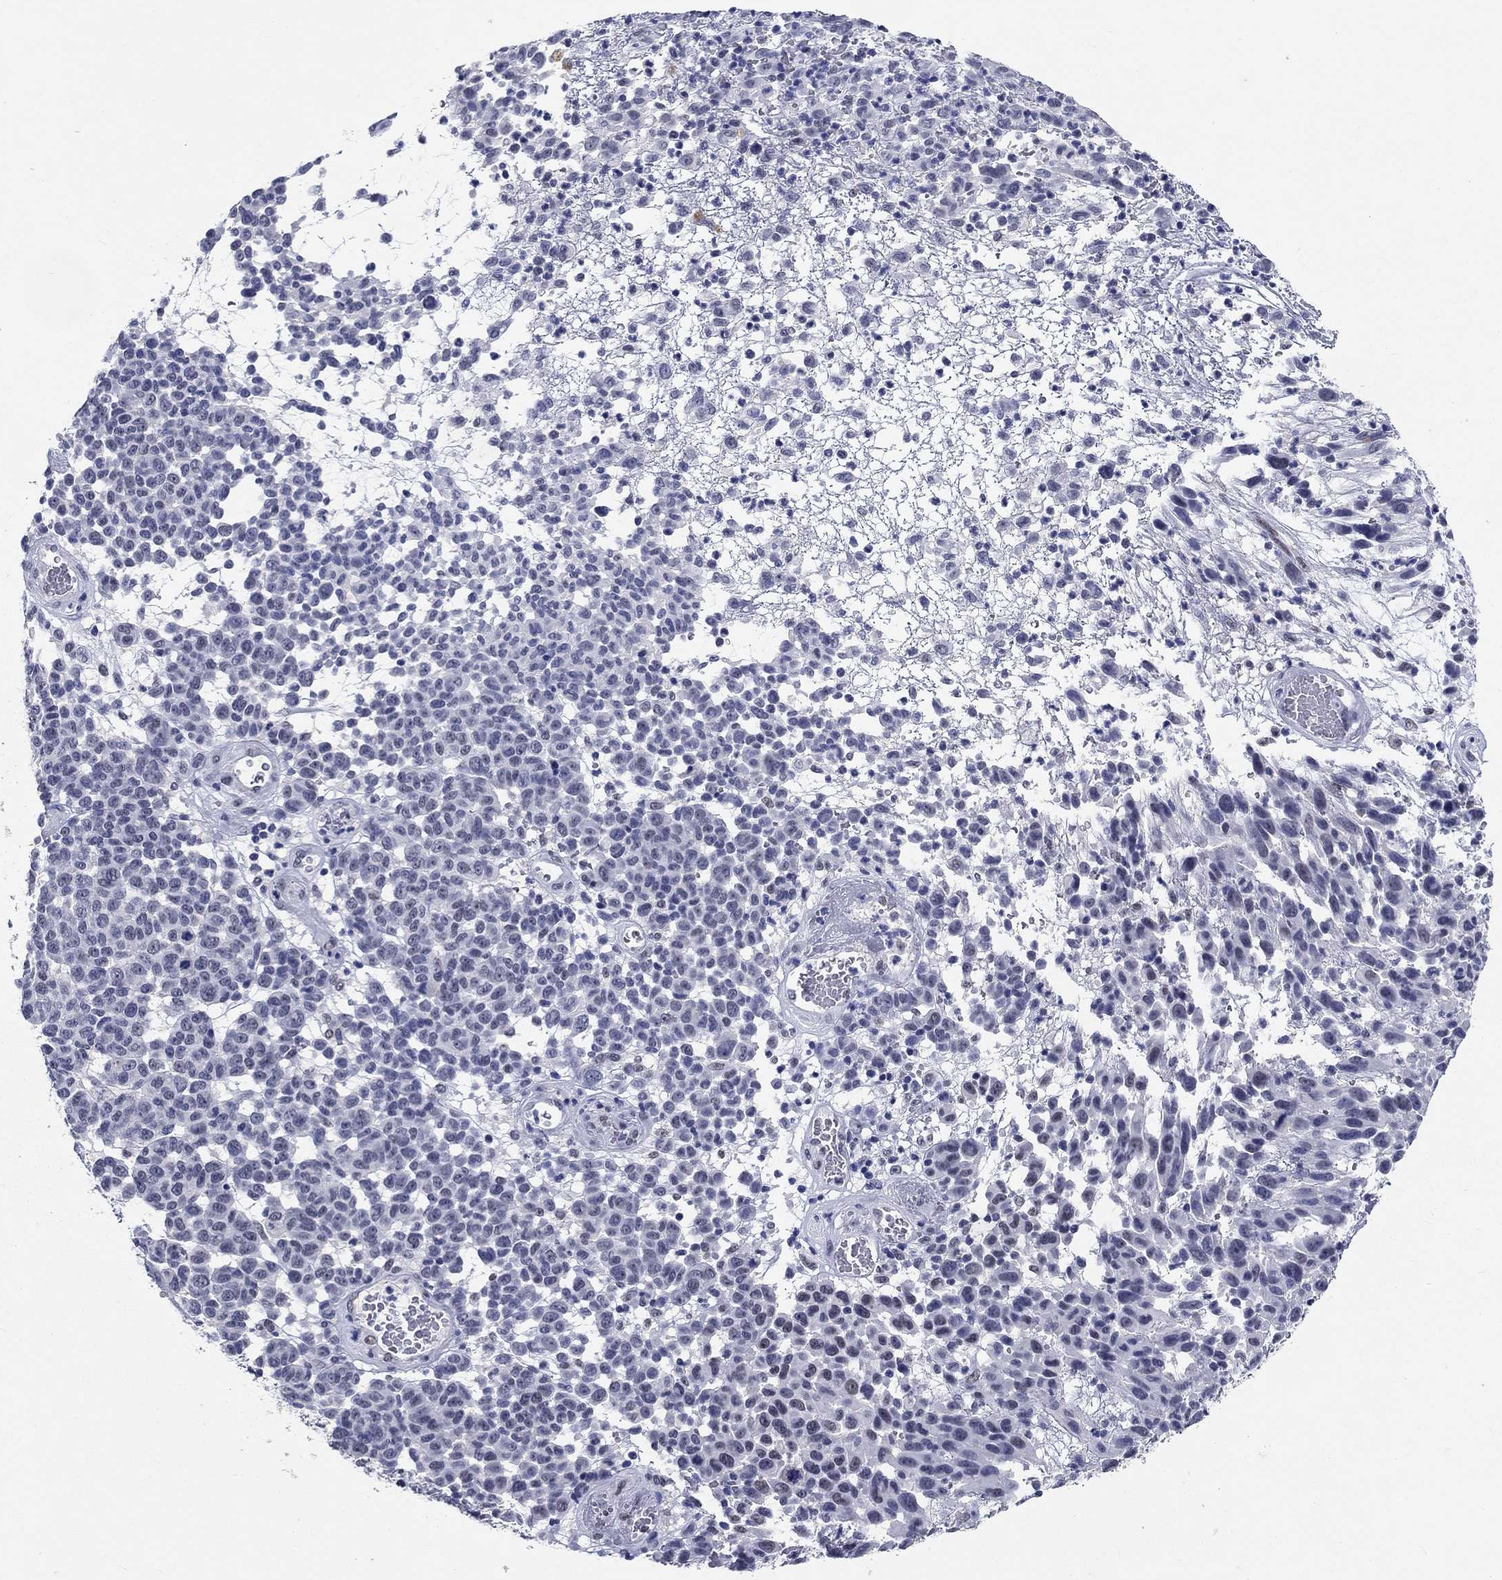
{"staining": {"intensity": "negative", "quantity": "none", "location": "none"}, "tissue": "melanoma", "cell_type": "Tumor cells", "image_type": "cancer", "snomed": [{"axis": "morphology", "description": "Malignant melanoma, NOS"}, {"axis": "topography", "description": "Skin"}], "caption": "This is a histopathology image of immunohistochemistry (IHC) staining of melanoma, which shows no staining in tumor cells.", "gene": "GRIN1", "patient": {"sex": "male", "age": 59}}